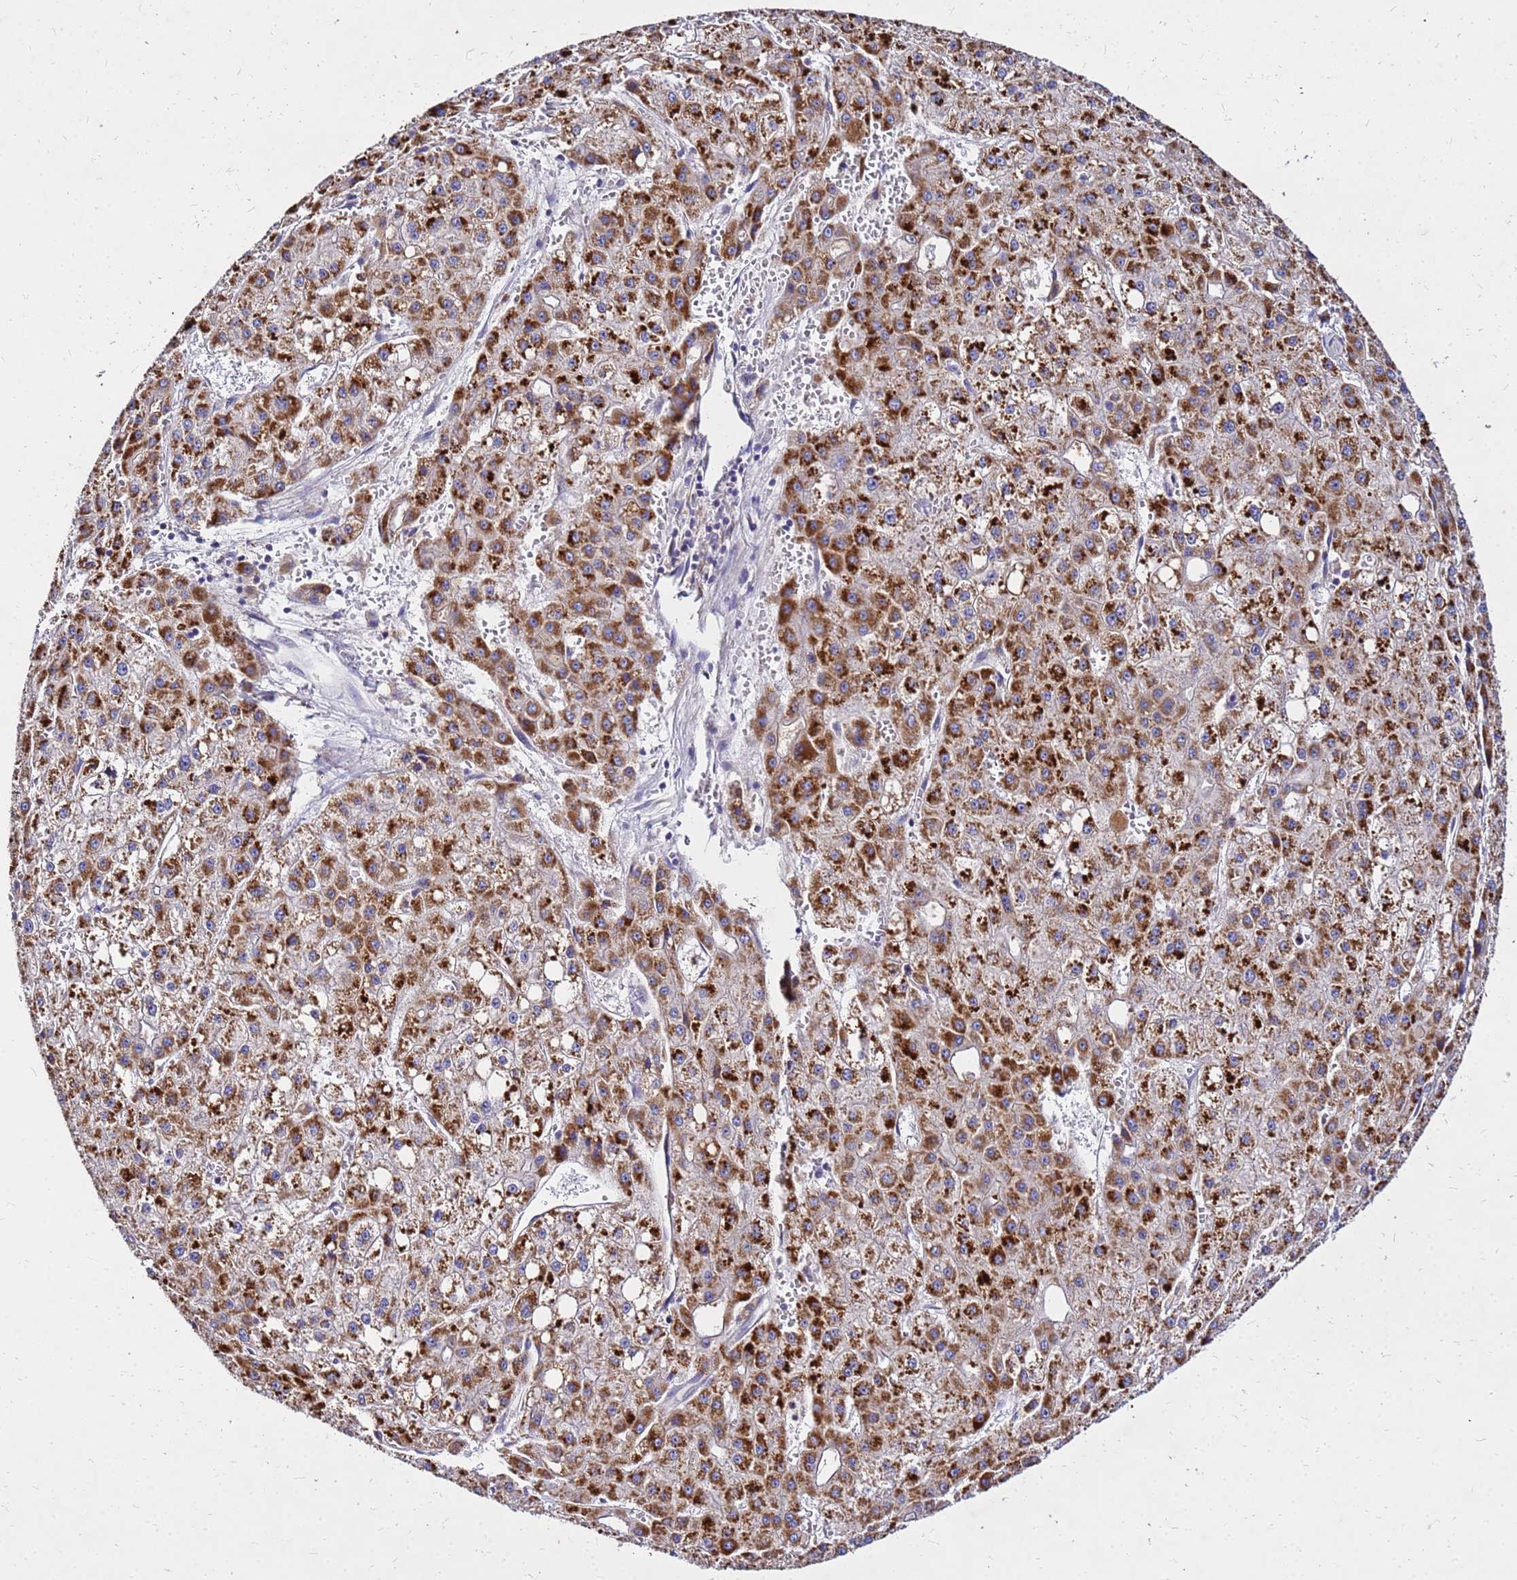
{"staining": {"intensity": "moderate", "quantity": ">75%", "location": "cytoplasmic/membranous"}, "tissue": "liver cancer", "cell_type": "Tumor cells", "image_type": "cancer", "snomed": [{"axis": "morphology", "description": "Carcinoma, Hepatocellular, NOS"}, {"axis": "topography", "description": "Liver"}], "caption": "This micrograph demonstrates IHC staining of hepatocellular carcinoma (liver), with medium moderate cytoplasmic/membranous positivity in approximately >75% of tumor cells.", "gene": "COX14", "patient": {"sex": "male", "age": 47}}